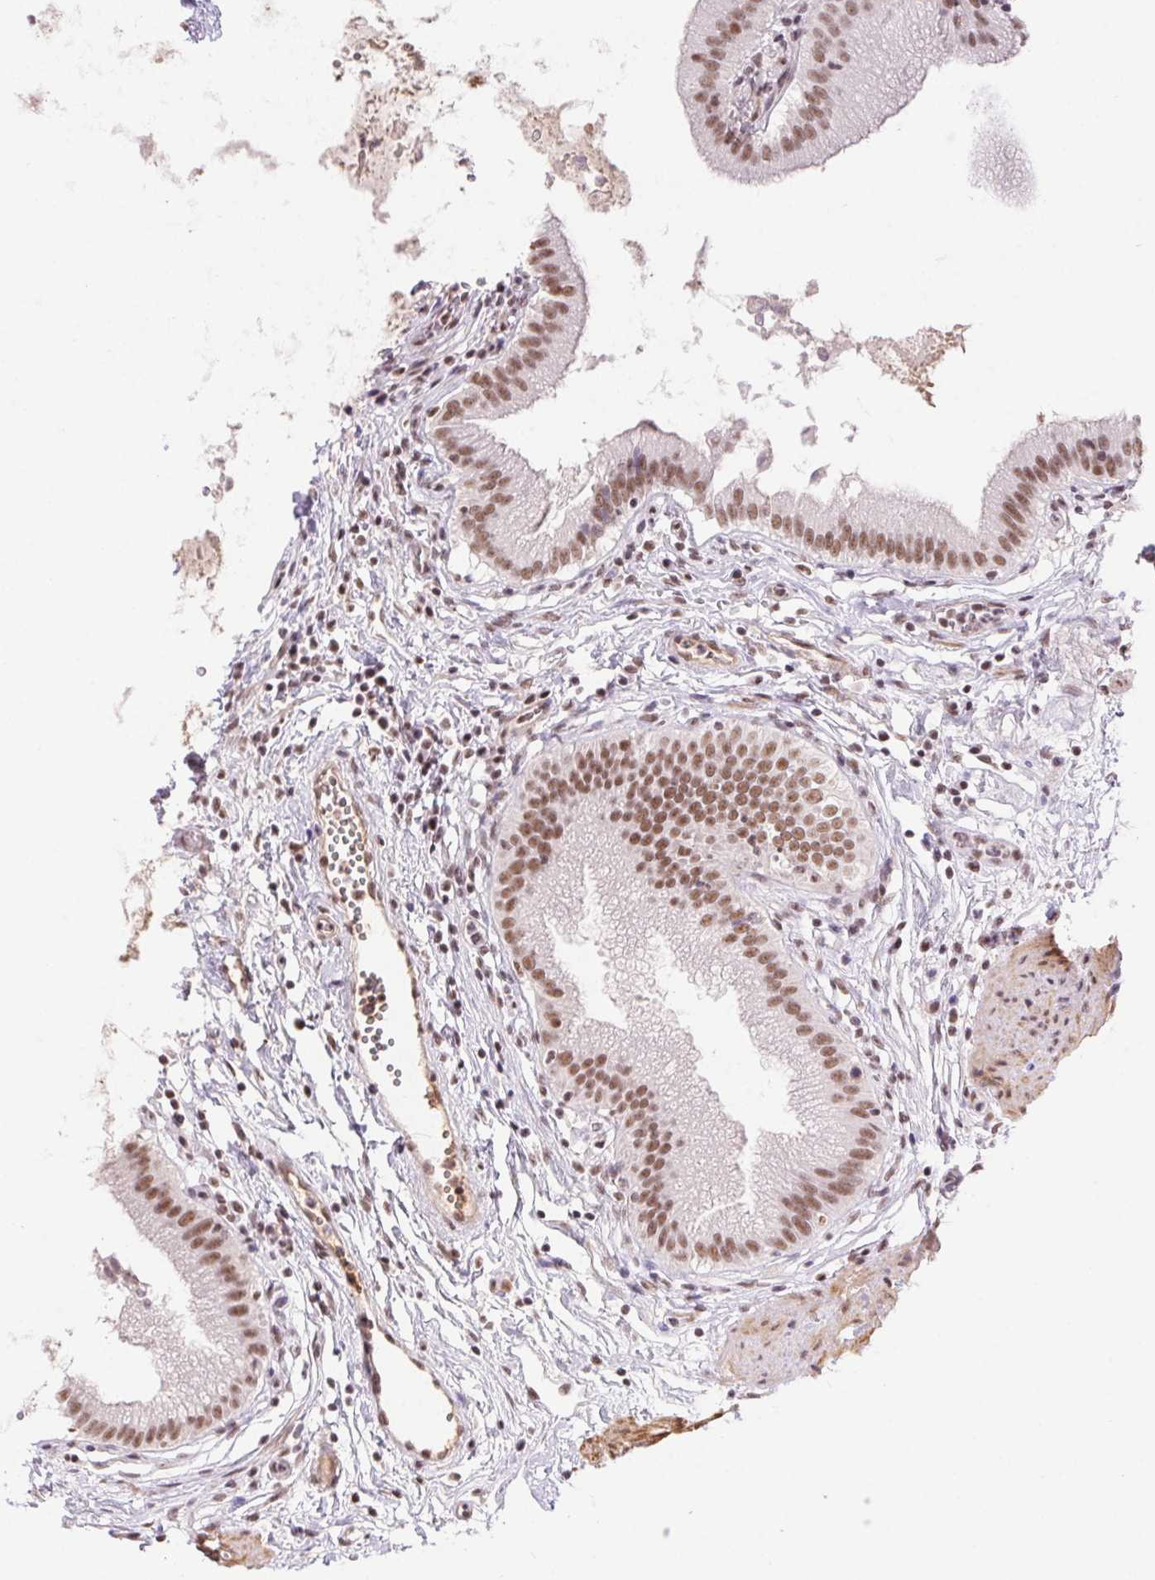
{"staining": {"intensity": "moderate", "quantity": ">75%", "location": "nuclear"}, "tissue": "gallbladder", "cell_type": "Glandular cells", "image_type": "normal", "snomed": [{"axis": "morphology", "description": "Normal tissue, NOS"}, {"axis": "topography", "description": "Gallbladder"}], "caption": "IHC of benign human gallbladder displays medium levels of moderate nuclear staining in about >75% of glandular cells.", "gene": "DDX17", "patient": {"sex": "female", "age": 65}}